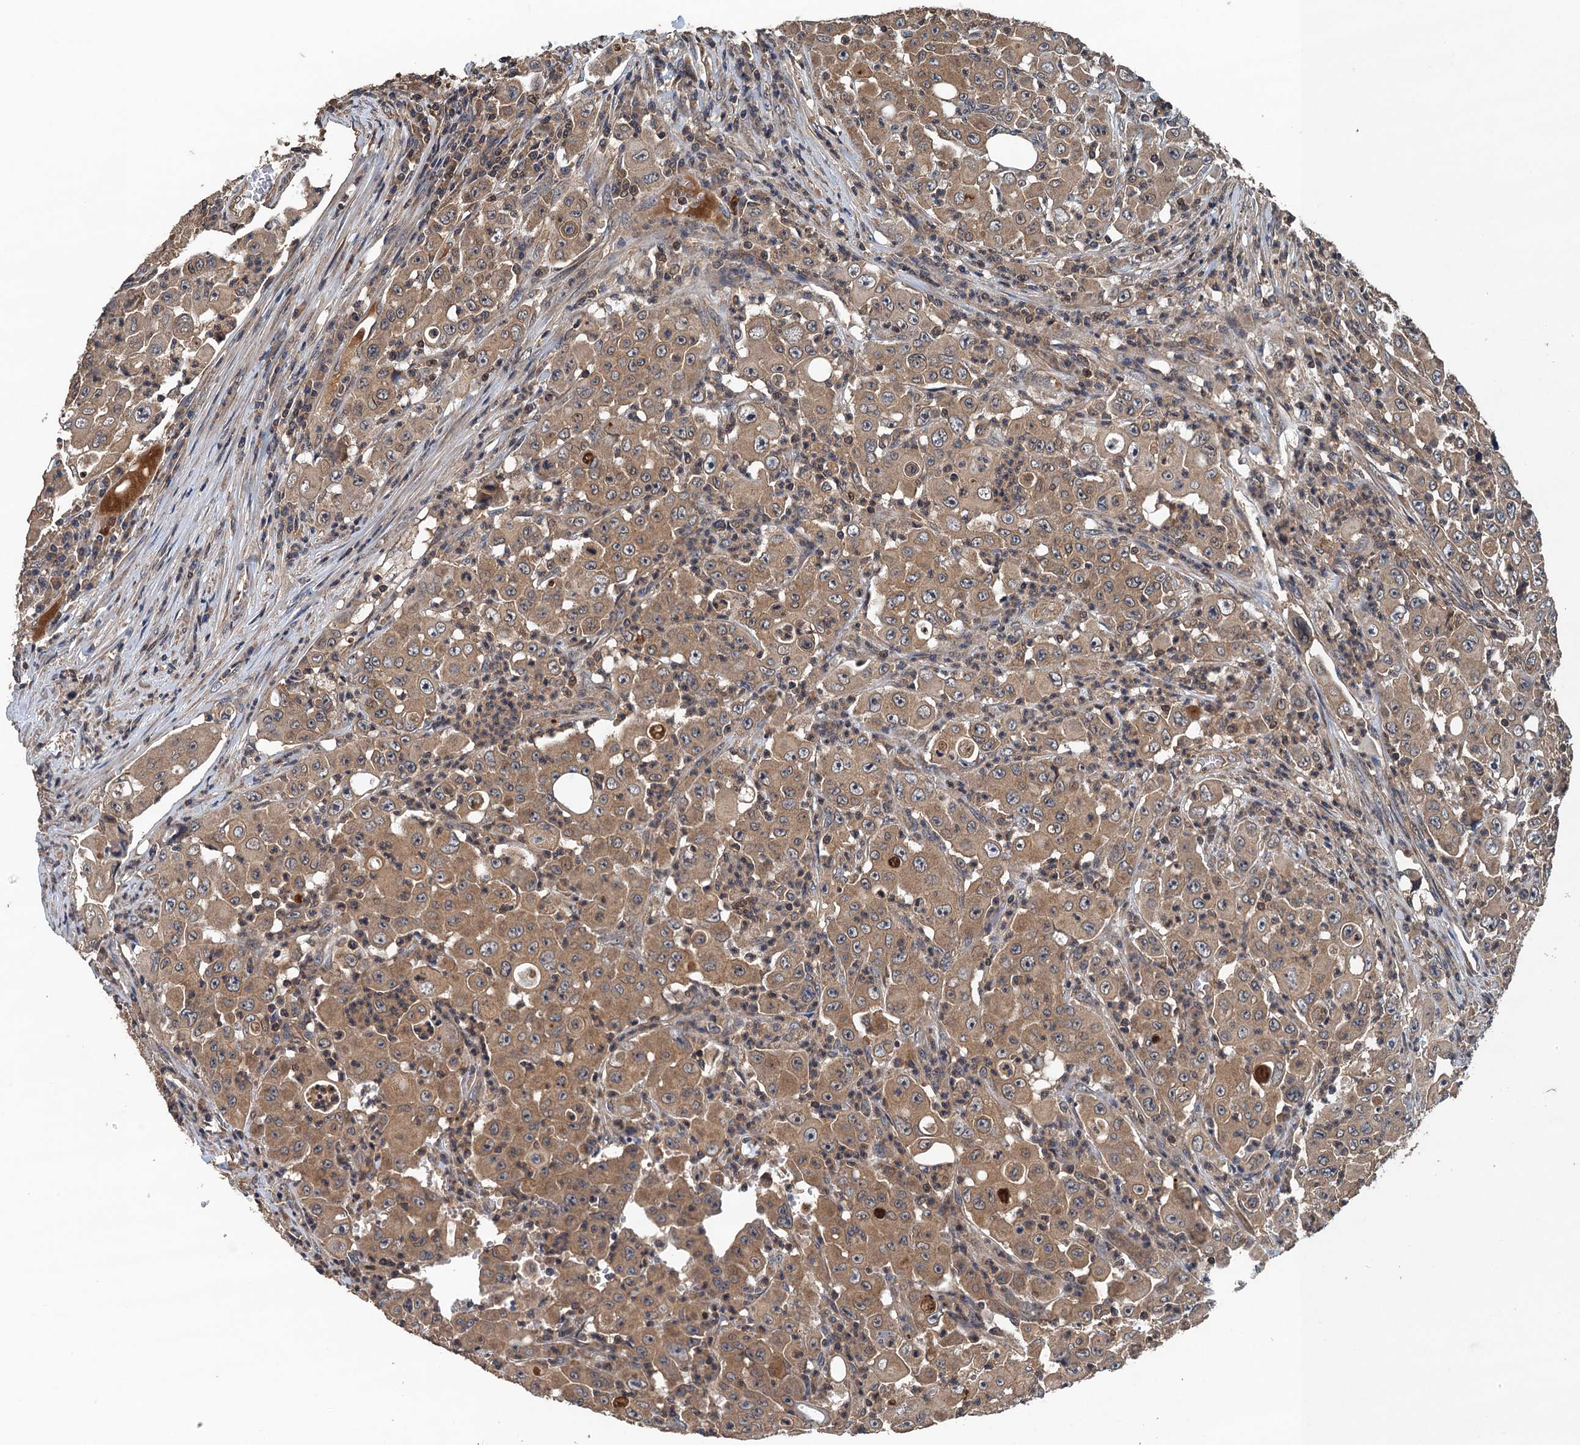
{"staining": {"intensity": "moderate", "quantity": ">75%", "location": "cytoplasmic/membranous"}, "tissue": "colorectal cancer", "cell_type": "Tumor cells", "image_type": "cancer", "snomed": [{"axis": "morphology", "description": "Adenocarcinoma, NOS"}, {"axis": "topography", "description": "Colon"}], "caption": "The histopathology image displays immunohistochemical staining of colorectal cancer. There is moderate cytoplasmic/membranous positivity is present in about >75% of tumor cells. (Brightfield microscopy of DAB IHC at high magnification).", "gene": "BORCS5", "patient": {"sex": "male", "age": 51}}